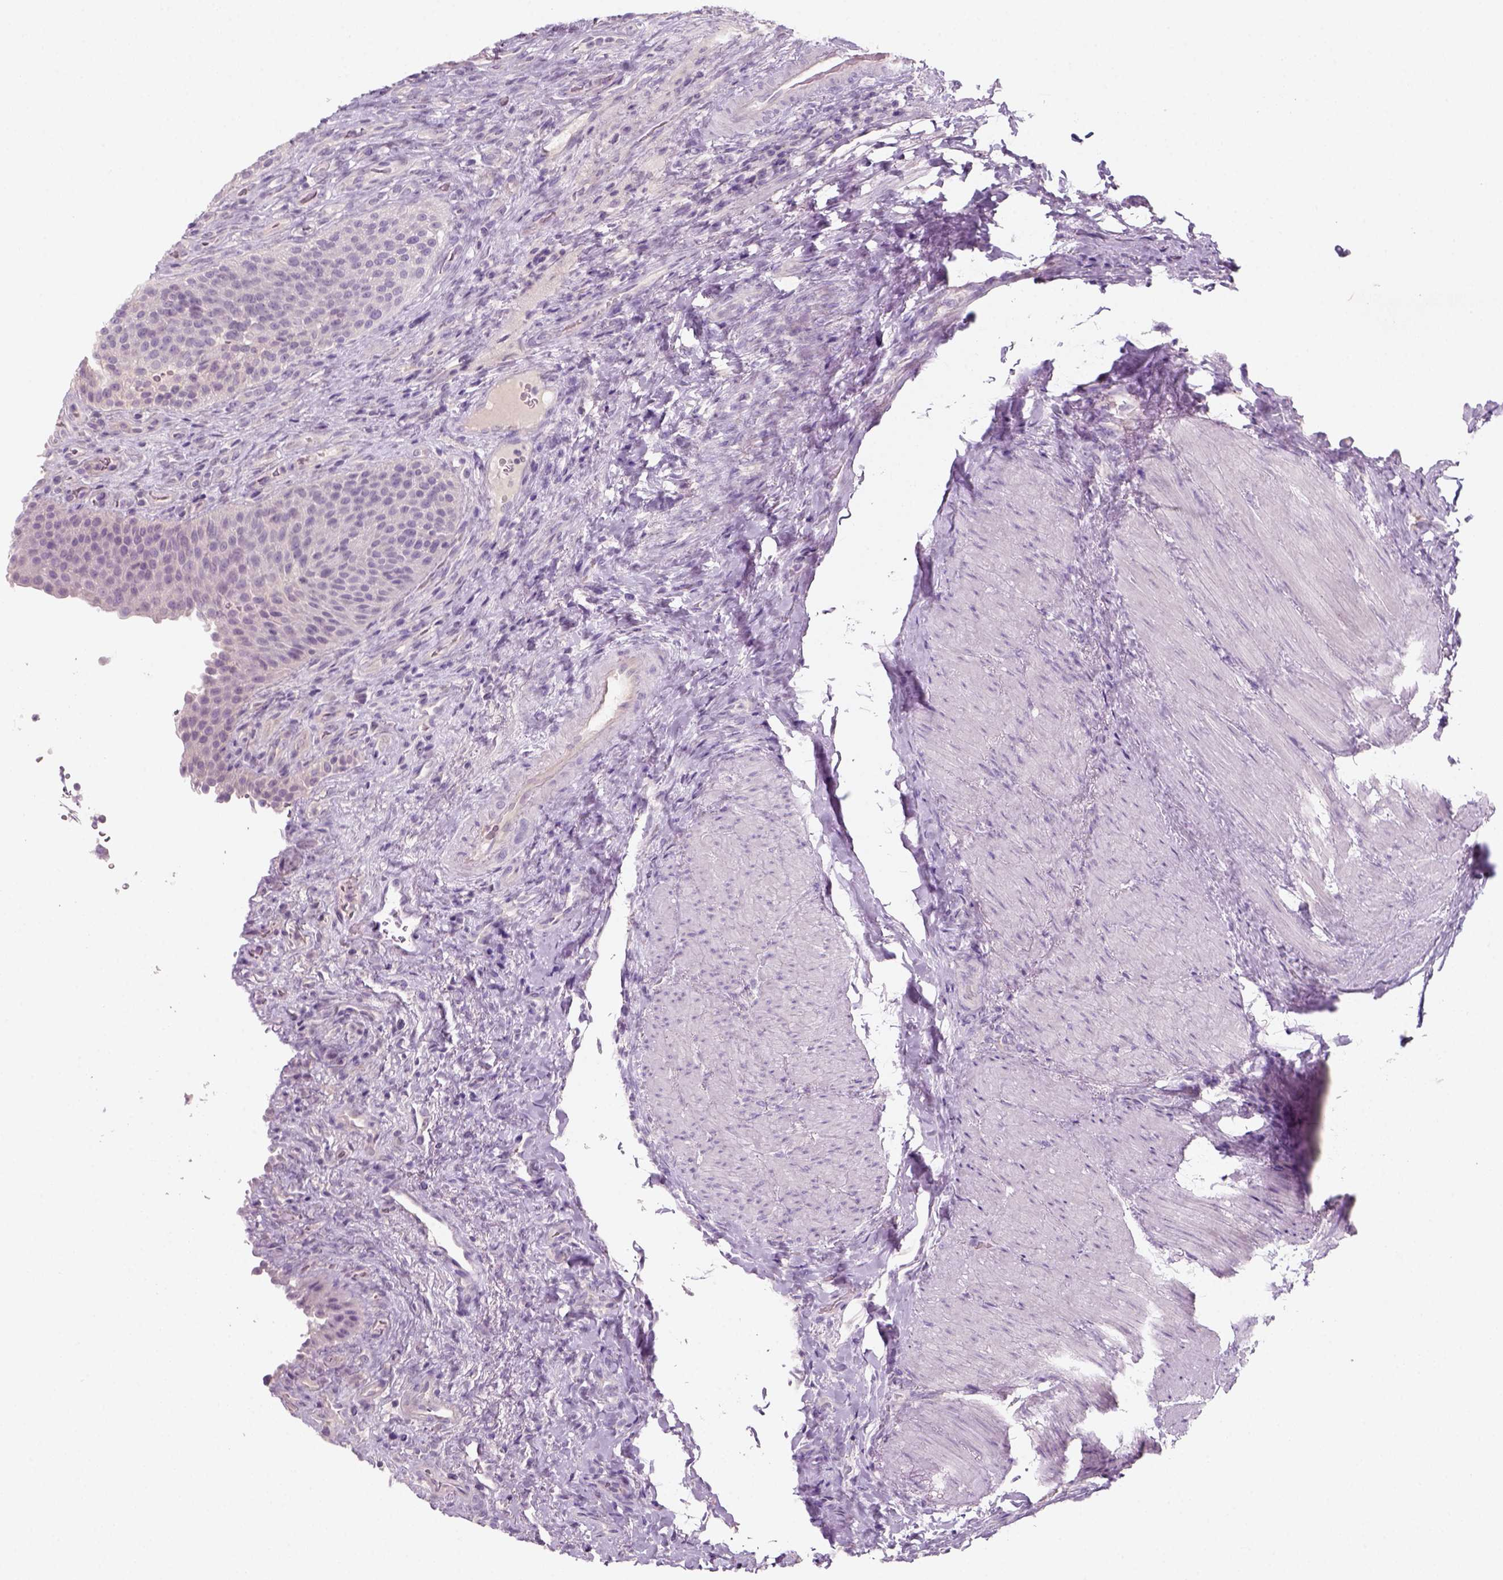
{"staining": {"intensity": "negative", "quantity": "none", "location": "none"}, "tissue": "urinary bladder", "cell_type": "Urothelial cells", "image_type": "normal", "snomed": [{"axis": "morphology", "description": "Normal tissue, NOS"}, {"axis": "topography", "description": "Urinary bladder"}, {"axis": "topography", "description": "Peripheral nerve tissue"}], "caption": "Immunohistochemistry (IHC) image of unremarkable human urinary bladder stained for a protein (brown), which demonstrates no positivity in urothelial cells.", "gene": "KRT25", "patient": {"sex": "male", "age": 66}}